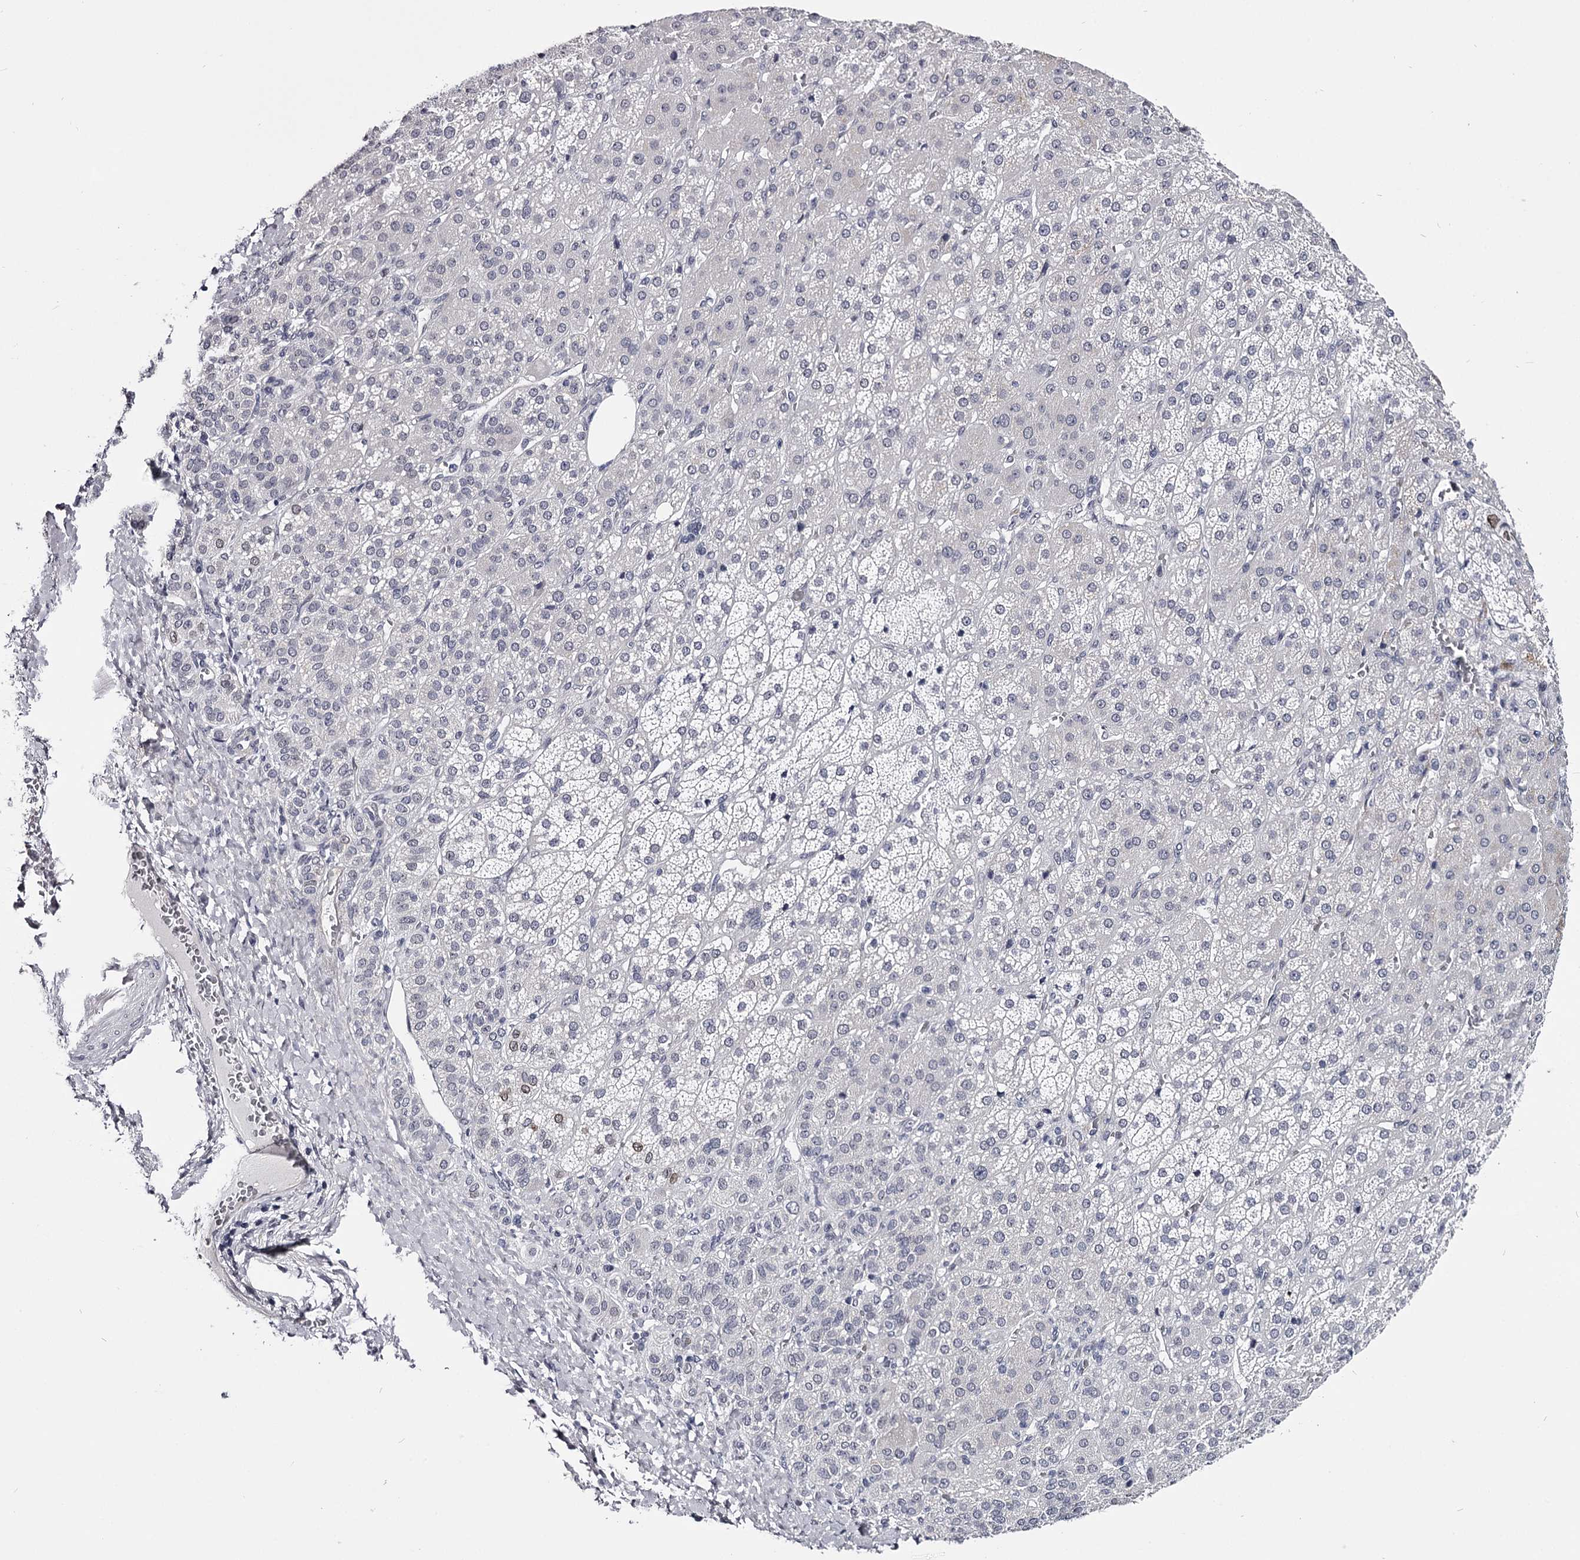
{"staining": {"intensity": "weak", "quantity": "<25%", "location": "nuclear"}, "tissue": "adrenal gland", "cell_type": "Glandular cells", "image_type": "normal", "snomed": [{"axis": "morphology", "description": "Normal tissue, NOS"}, {"axis": "topography", "description": "Adrenal gland"}], "caption": "Immunohistochemistry (IHC) photomicrograph of benign adrenal gland: human adrenal gland stained with DAB (3,3'-diaminobenzidine) exhibits no significant protein positivity in glandular cells.", "gene": "OVOL2", "patient": {"sex": "female", "age": 57}}